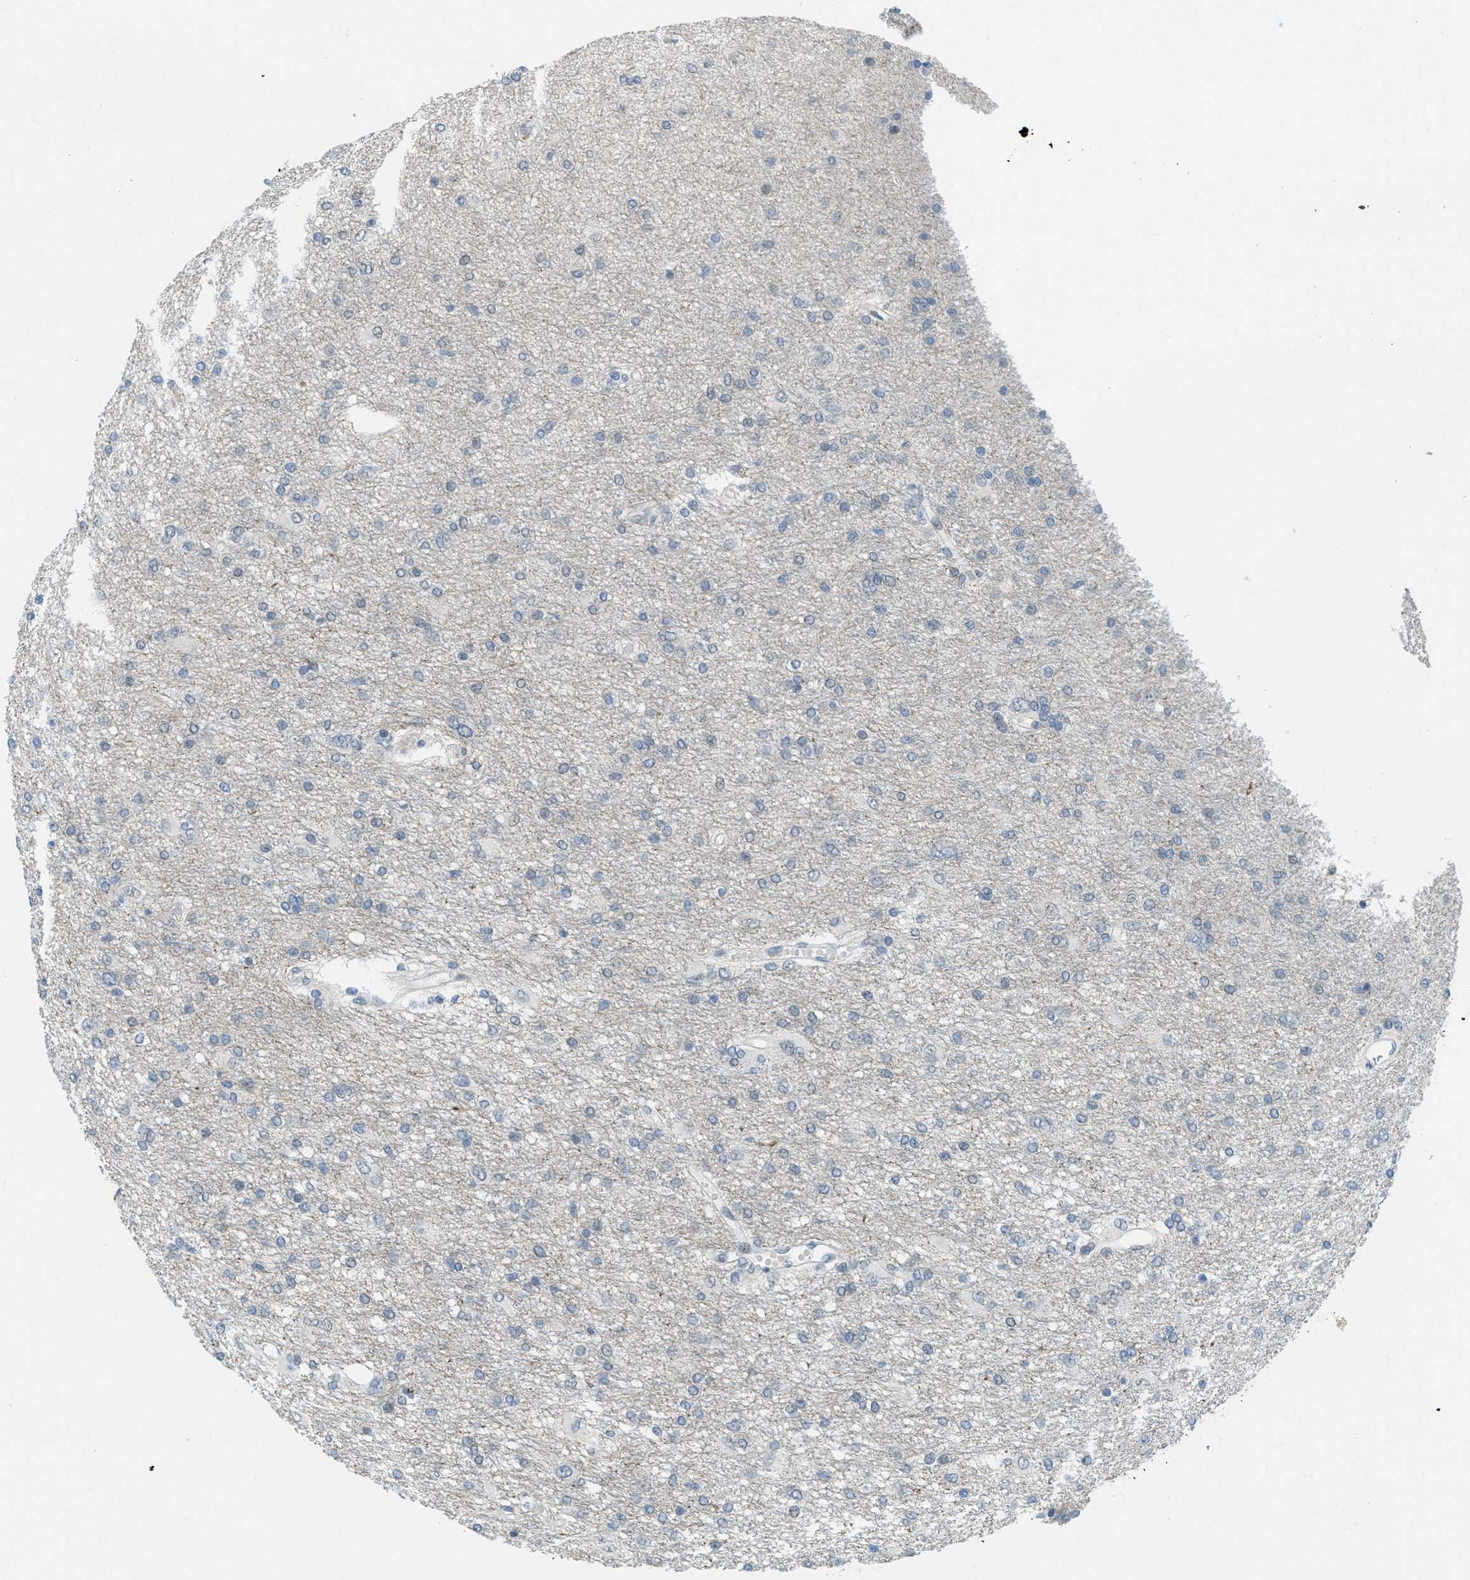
{"staining": {"intensity": "negative", "quantity": "none", "location": "none"}, "tissue": "glioma", "cell_type": "Tumor cells", "image_type": "cancer", "snomed": [{"axis": "morphology", "description": "Glioma, malignant, High grade"}, {"axis": "topography", "description": "Brain"}], "caption": "DAB (3,3'-diaminobenzidine) immunohistochemical staining of human glioma displays no significant positivity in tumor cells.", "gene": "FYN", "patient": {"sex": "female", "age": 59}}